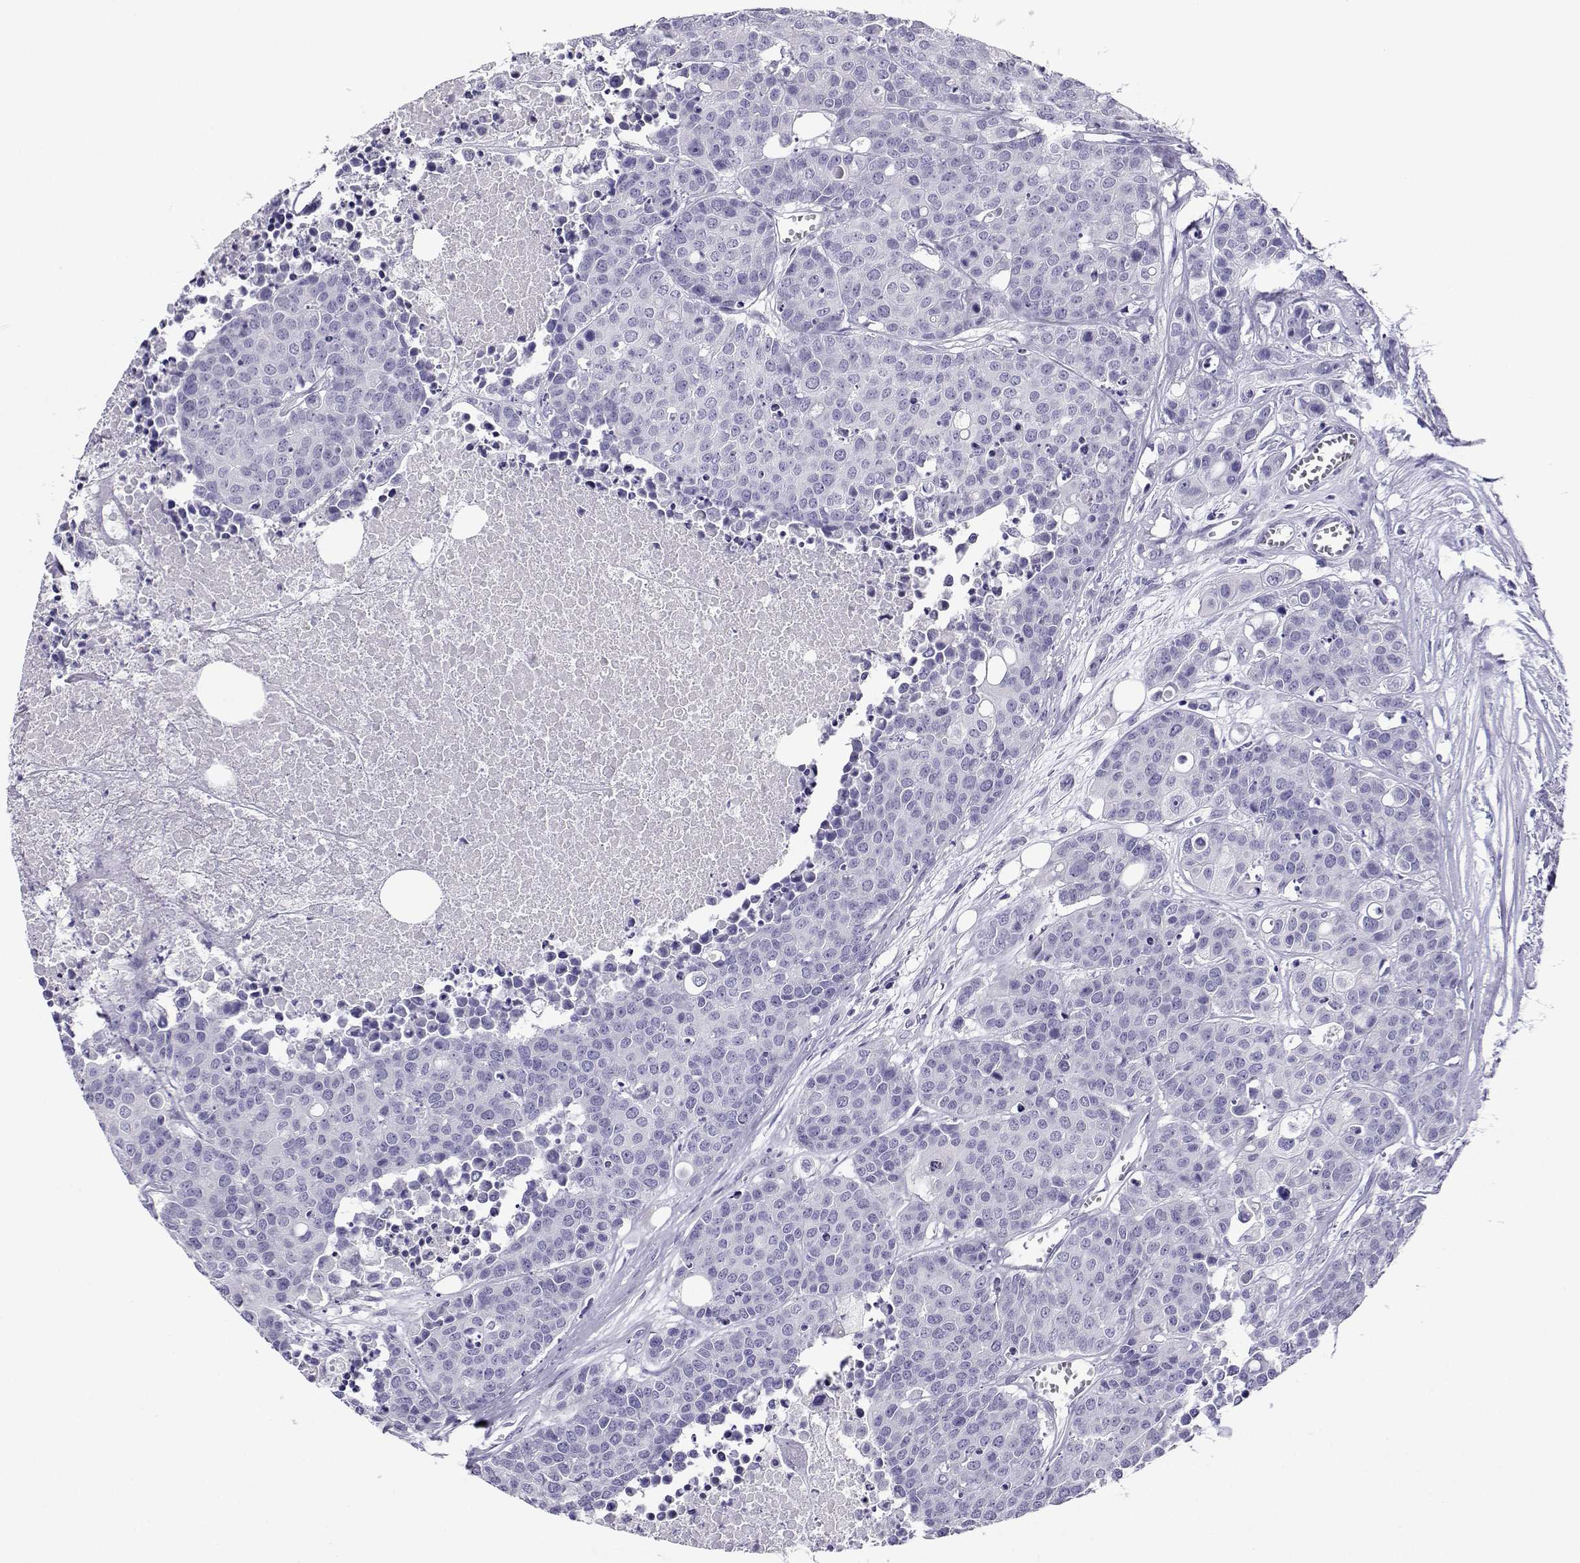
{"staining": {"intensity": "negative", "quantity": "none", "location": "none"}, "tissue": "carcinoid", "cell_type": "Tumor cells", "image_type": "cancer", "snomed": [{"axis": "morphology", "description": "Carcinoid, malignant, NOS"}, {"axis": "topography", "description": "Colon"}], "caption": "An immunohistochemistry micrograph of carcinoid is shown. There is no staining in tumor cells of carcinoid. The staining was performed using DAB to visualize the protein expression in brown, while the nuclei were stained in blue with hematoxylin (Magnification: 20x).", "gene": "CABS1", "patient": {"sex": "male", "age": 81}}